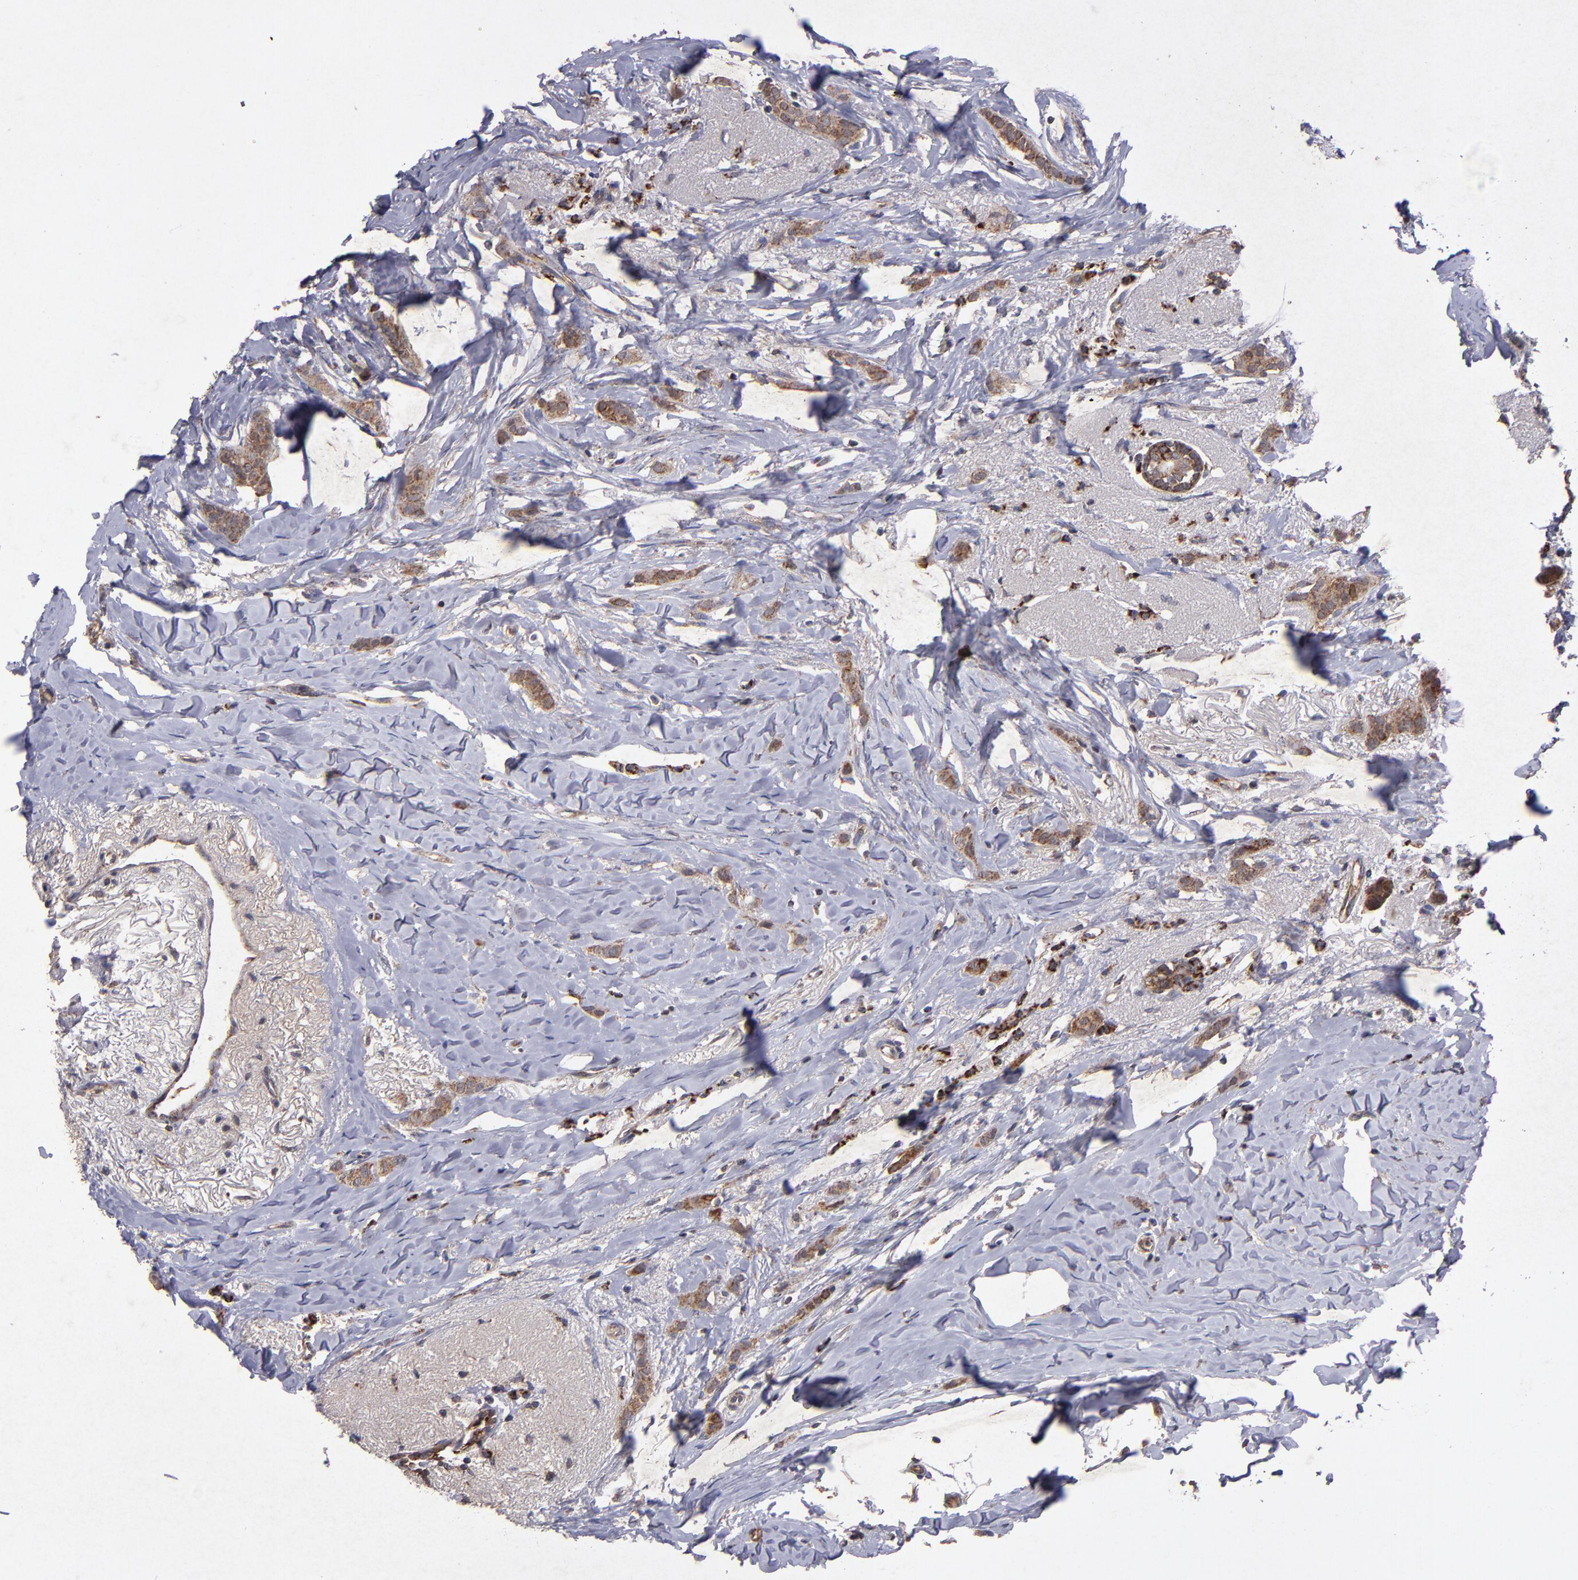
{"staining": {"intensity": "moderate", "quantity": ">75%", "location": "cytoplasmic/membranous"}, "tissue": "breast cancer", "cell_type": "Tumor cells", "image_type": "cancer", "snomed": [{"axis": "morphology", "description": "Lobular carcinoma"}, {"axis": "topography", "description": "Breast"}], "caption": "The histopathology image demonstrates immunohistochemical staining of breast lobular carcinoma. There is moderate cytoplasmic/membranous staining is identified in approximately >75% of tumor cells.", "gene": "TIMM9", "patient": {"sex": "female", "age": 55}}